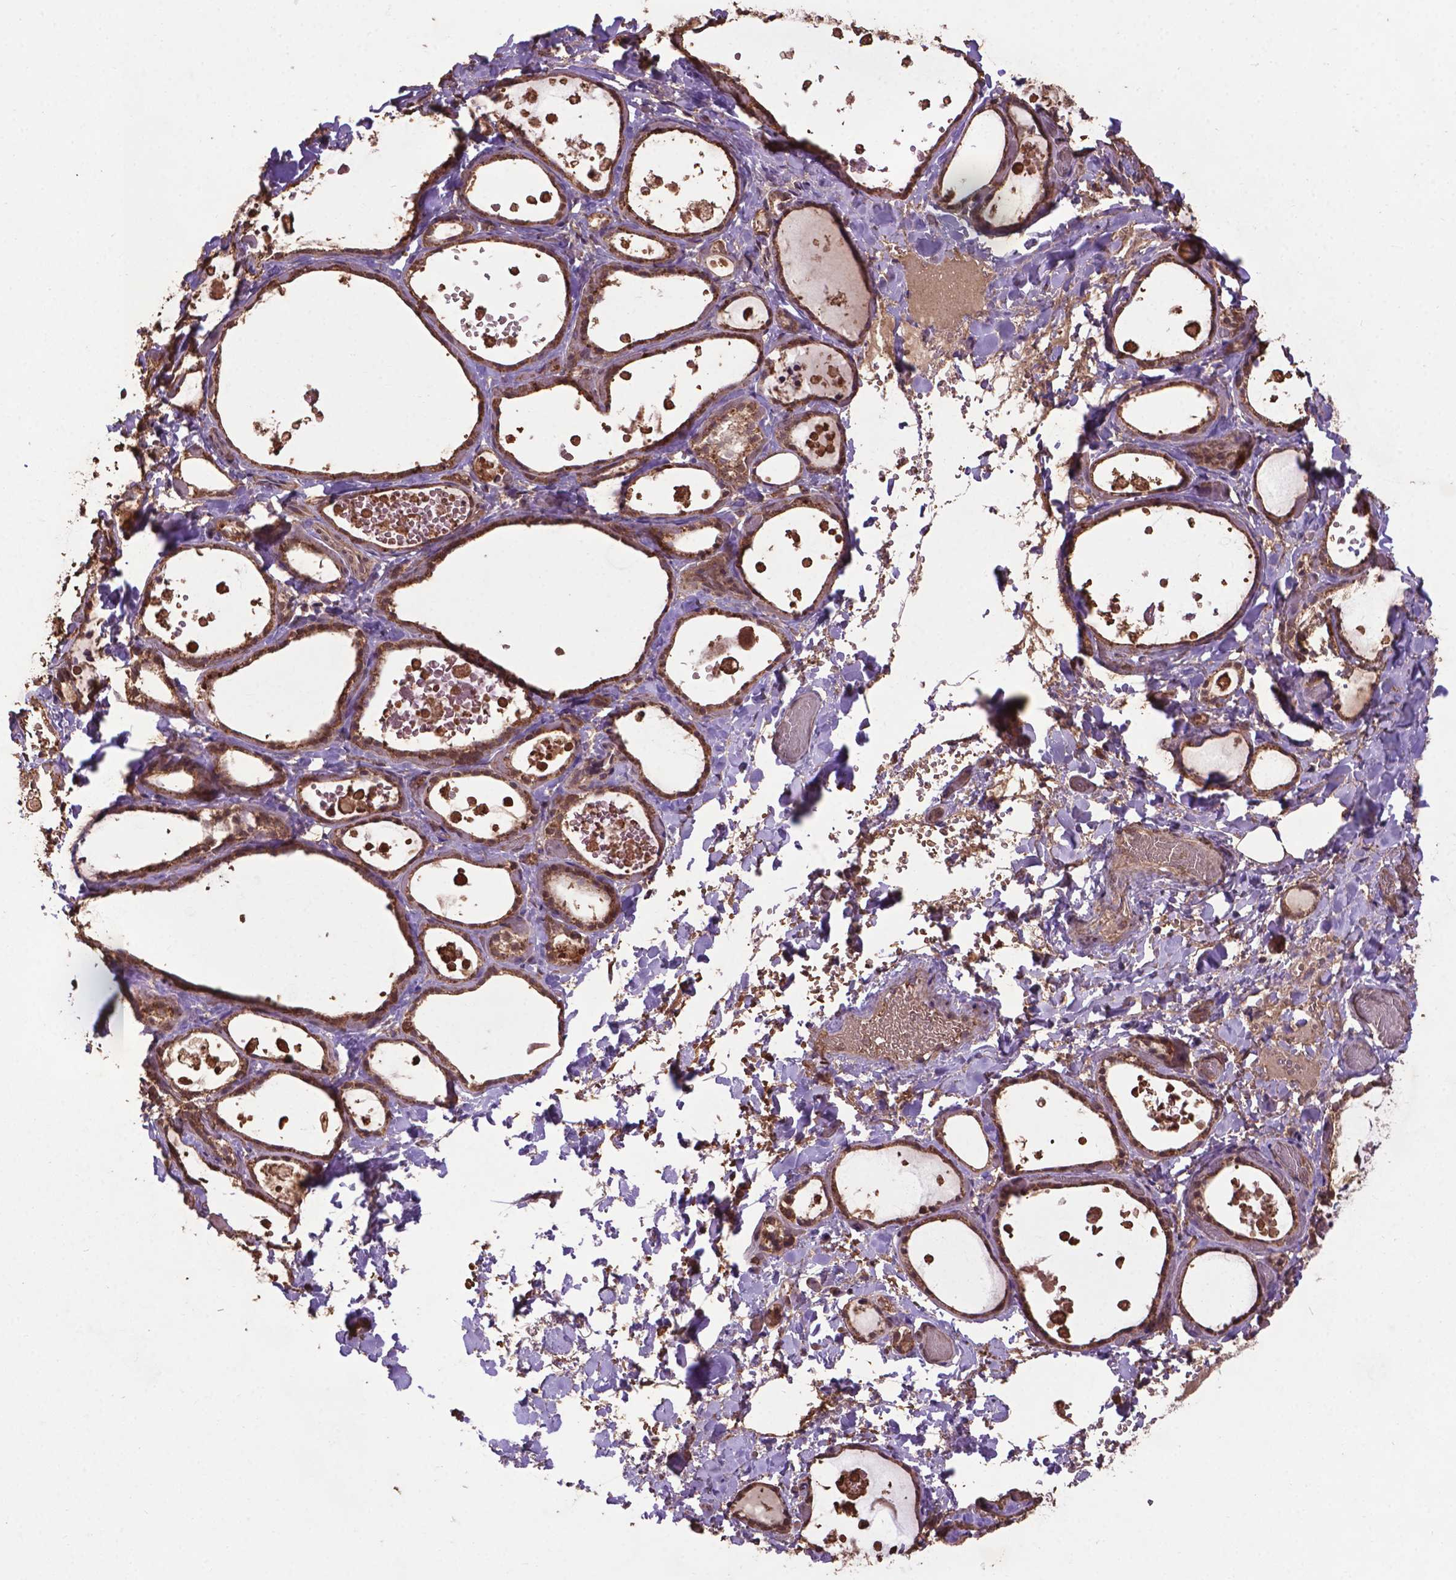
{"staining": {"intensity": "moderate", "quantity": ">75%", "location": "cytoplasmic/membranous,nuclear"}, "tissue": "thyroid gland", "cell_type": "Glandular cells", "image_type": "normal", "snomed": [{"axis": "morphology", "description": "Normal tissue, NOS"}, {"axis": "topography", "description": "Thyroid gland"}], "caption": "A brown stain highlights moderate cytoplasmic/membranous,nuclear staining of a protein in glandular cells of unremarkable human thyroid gland. (Stains: DAB in brown, nuclei in blue, Microscopy: brightfield microscopy at high magnification).", "gene": "DCAF1", "patient": {"sex": "female", "age": 56}}